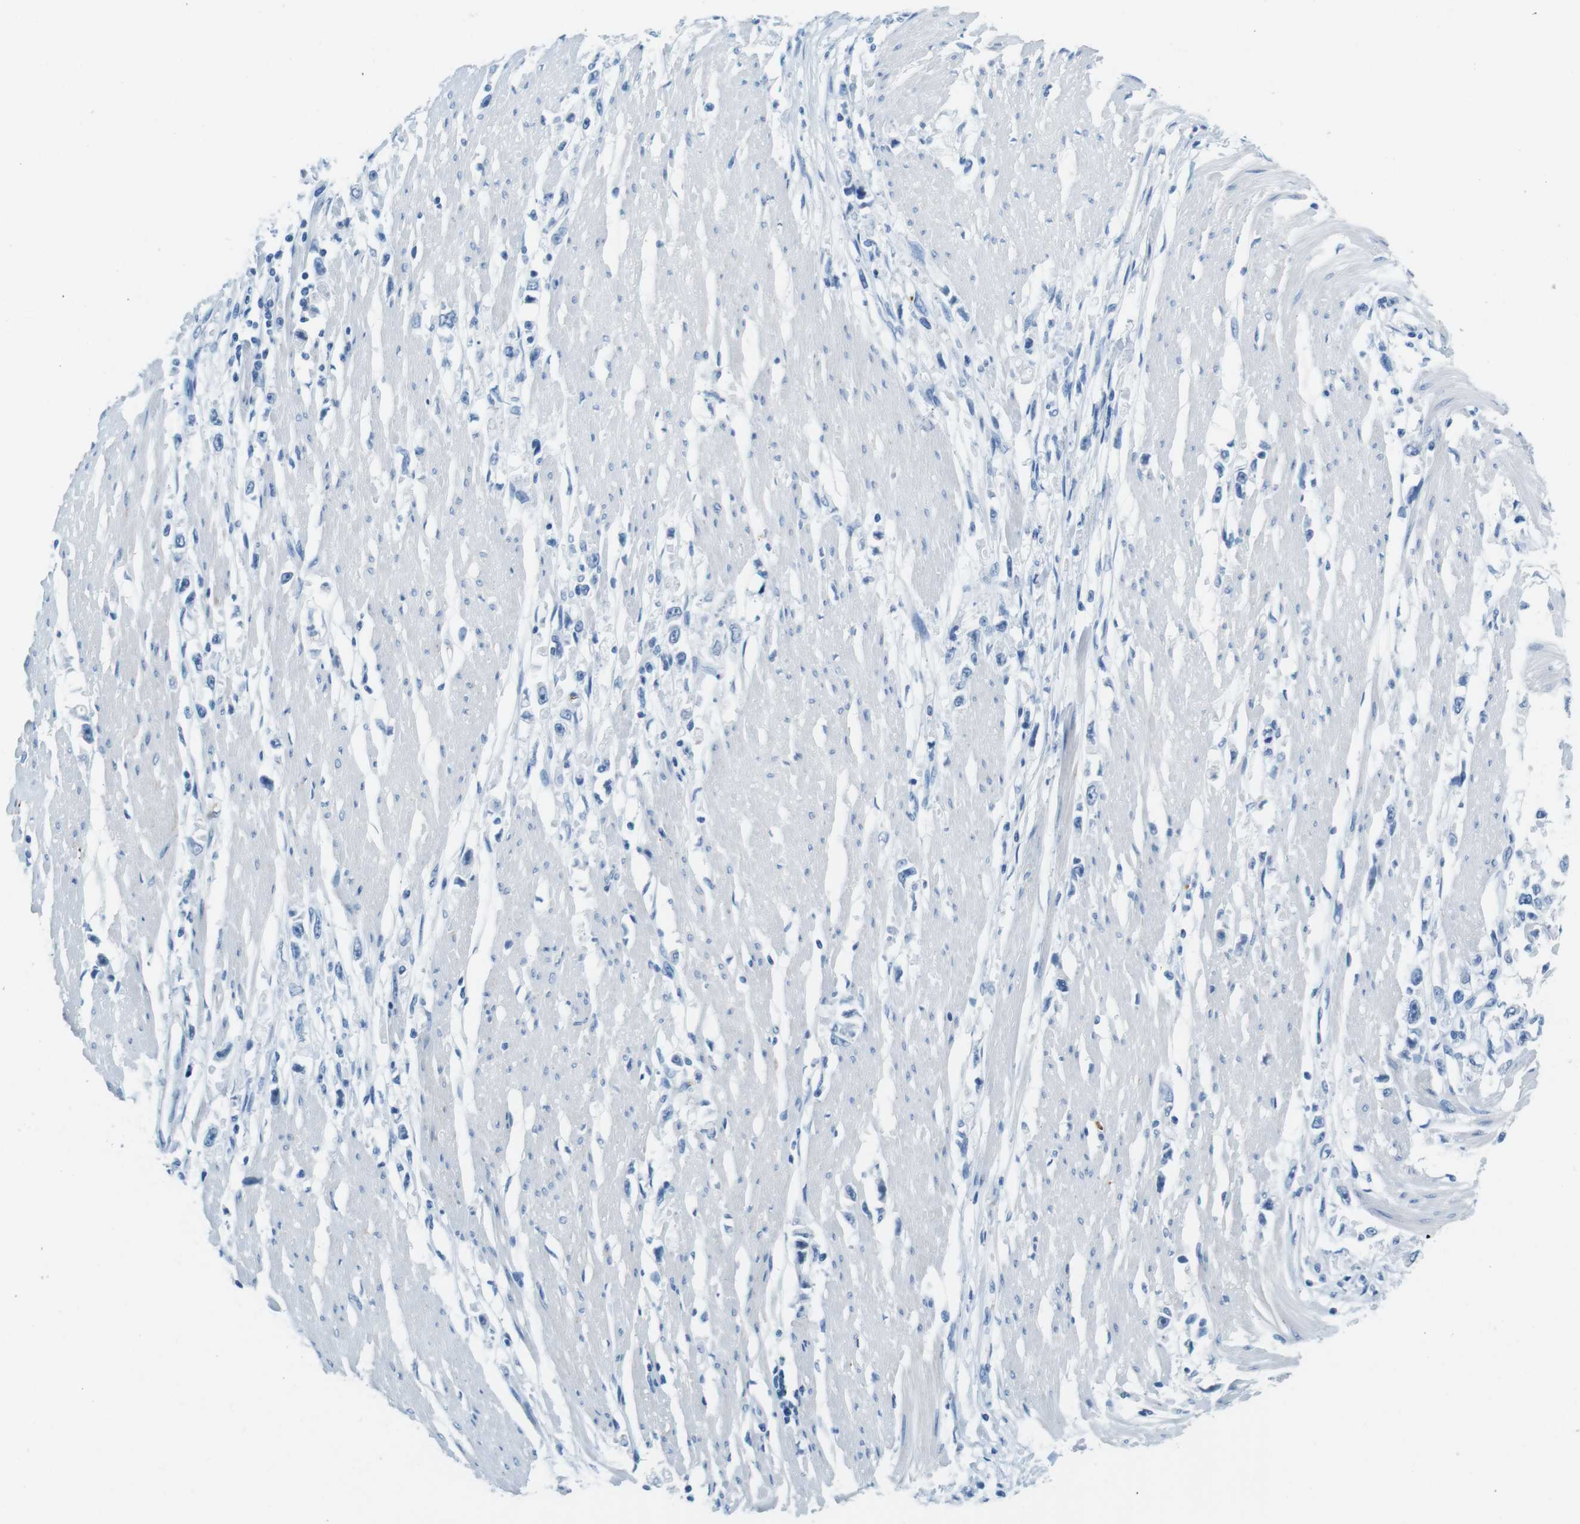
{"staining": {"intensity": "negative", "quantity": "none", "location": "none"}, "tissue": "stomach cancer", "cell_type": "Tumor cells", "image_type": "cancer", "snomed": [{"axis": "morphology", "description": "Adenocarcinoma, NOS"}, {"axis": "topography", "description": "Stomach"}], "caption": "DAB (3,3'-diaminobenzidine) immunohistochemical staining of stomach adenocarcinoma shows no significant positivity in tumor cells.", "gene": "TFAP2C", "patient": {"sex": "female", "age": 59}}